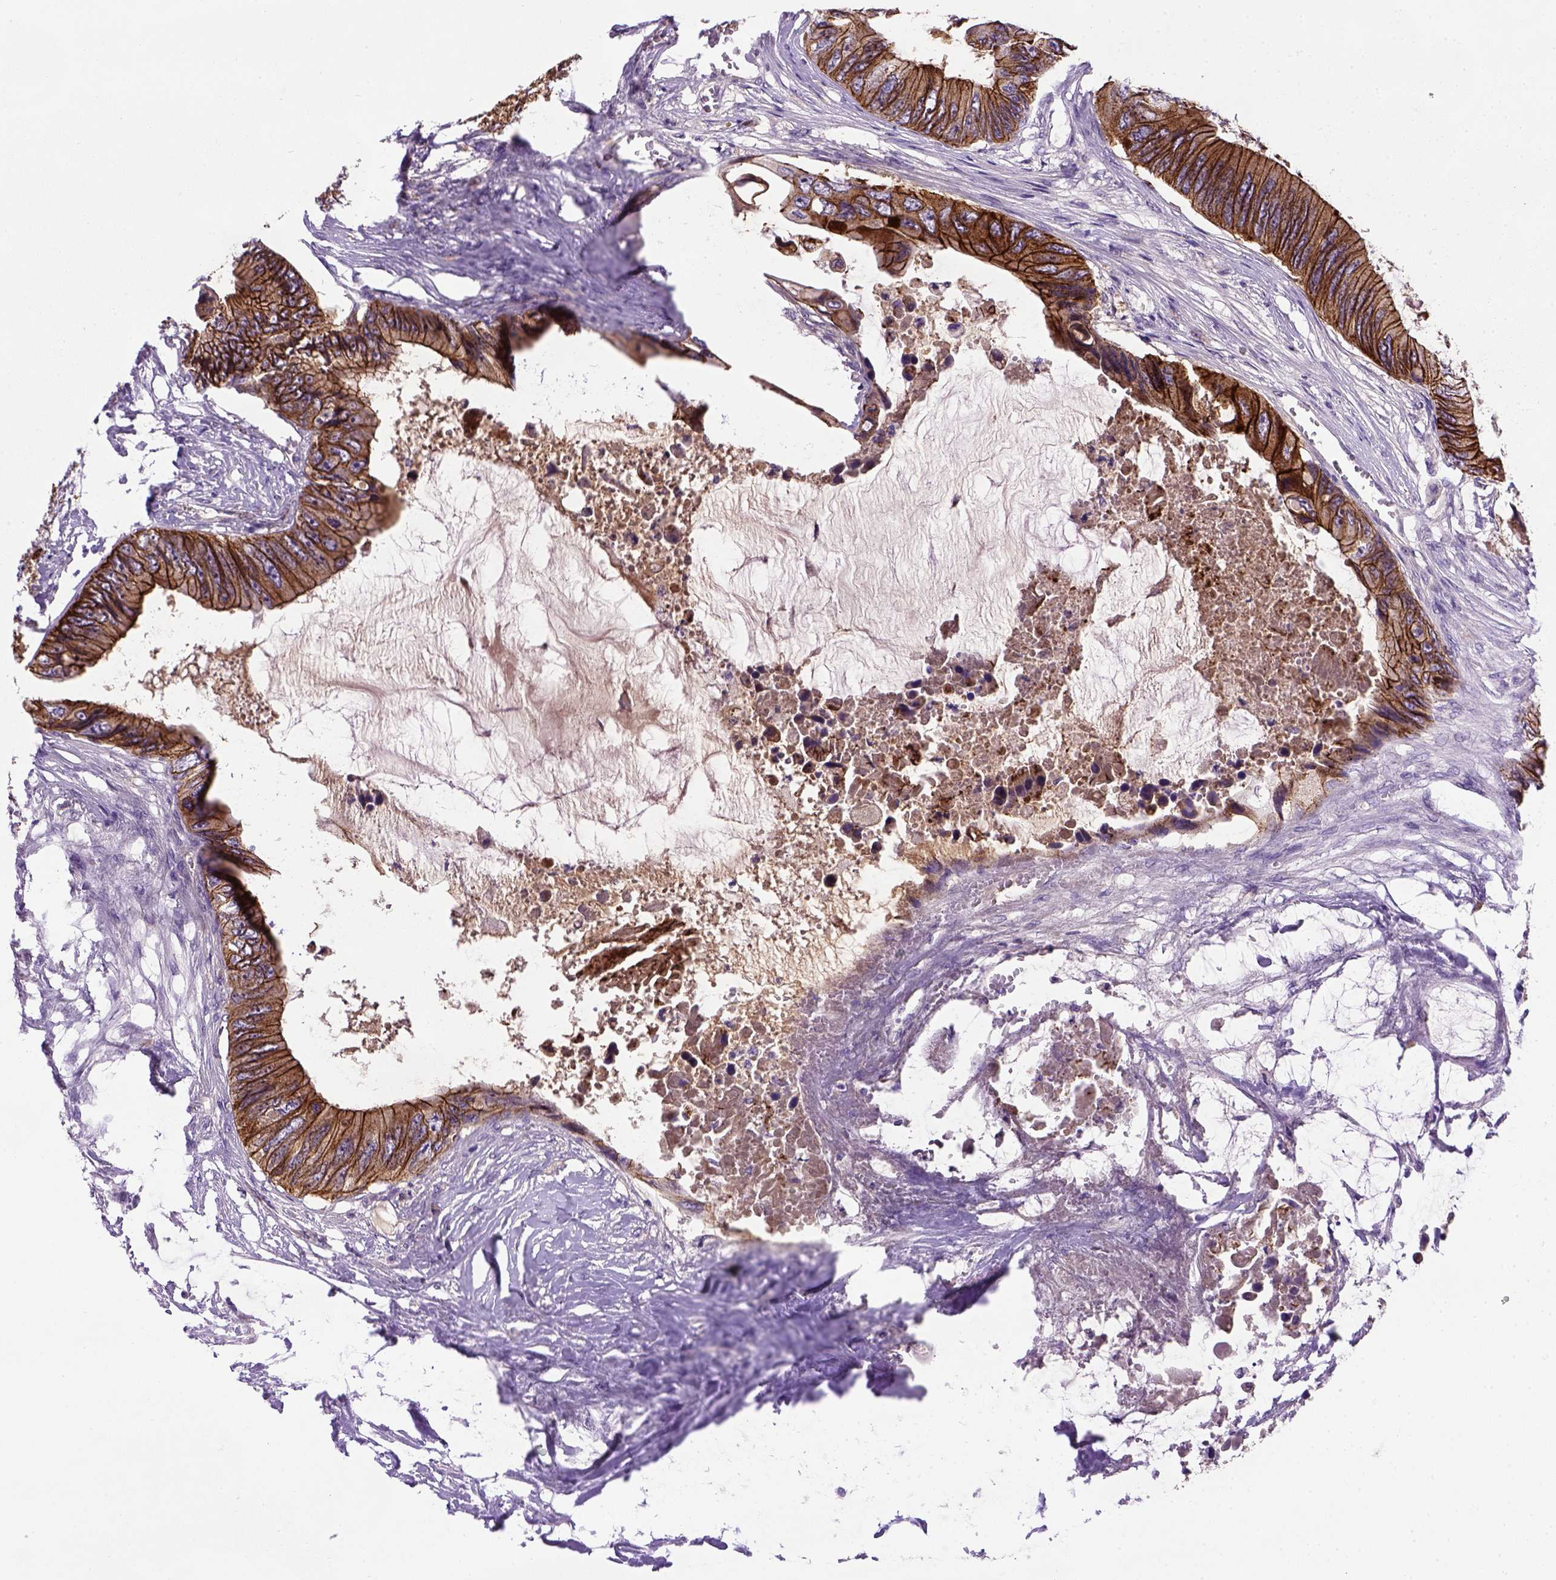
{"staining": {"intensity": "strong", "quantity": ">75%", "location": "cytoplasmic/membranous"}, "tissue": "colorectal cancer", "cell_type": "Tumor cells", "image_type": "cancer", "snomed": [{"axis": "morphology", "description": "Adenocarcinoma, NOS"}, {"axis": "topography", "description": "Rectum"}], "caption": "A micrograph of colorectal adenocarcinoma stained for a protein demonstrates strong cytoplasmic/membranous brown staining in tumor cells.", "gene": "CDH1", "patient": {"sex": "male", "age": 63}}